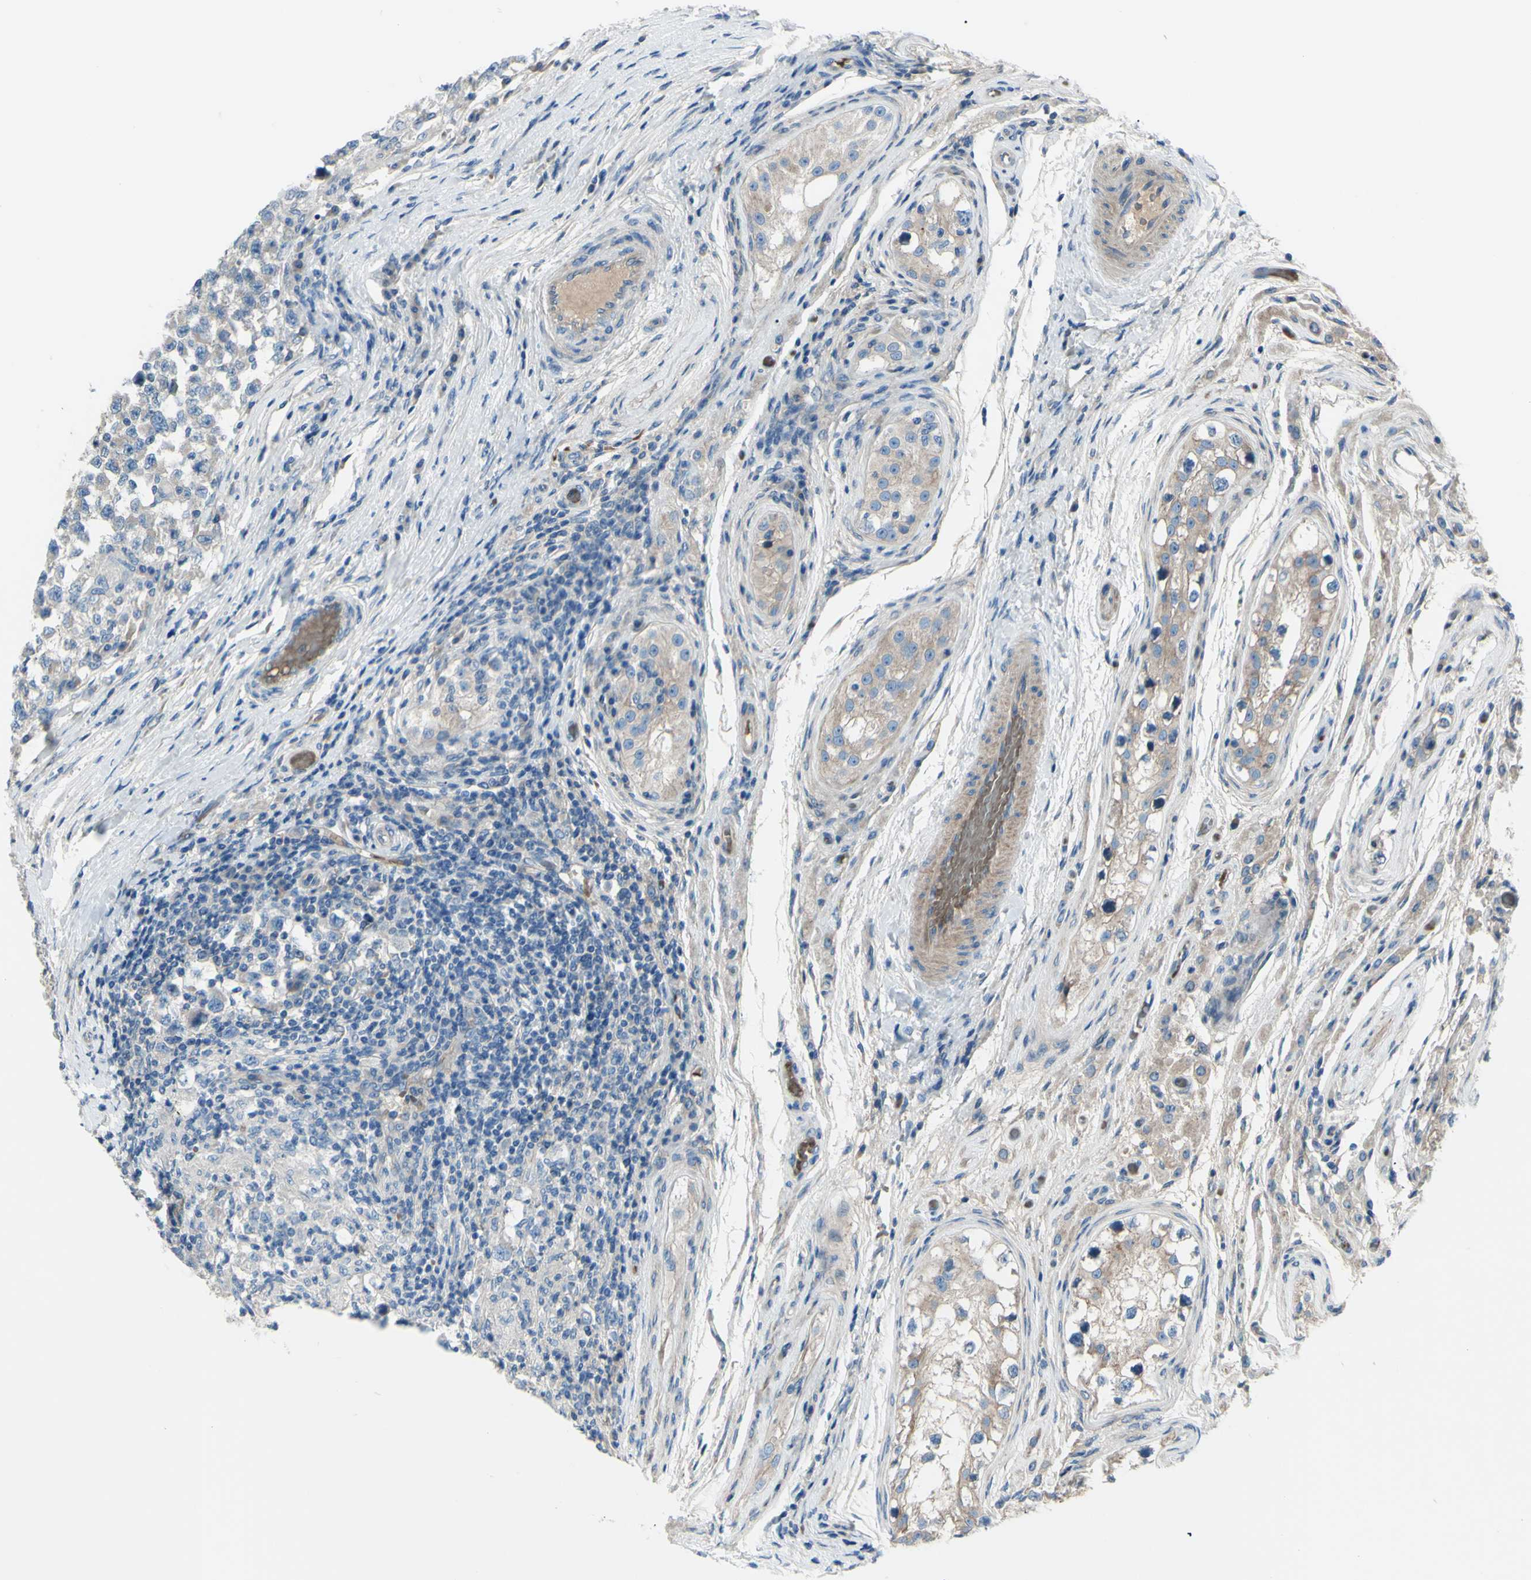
{"staining": {"intensity": "weak", "quantity": ">75%", "location": "cytoplasmic/membranous"}, "tissue": "testis cancer", "cell_type": "Tumor cells", "image_type": "cancer", "snomed": [{"axis": "morphology", "description": "Carcinoma, Embryonal, NOS"}, {"axis": "topography", "description": "Testis"}], "caption": "There is low levels of weak cytoplasmic/membranous positivity in tumor cells of testis cancer, as demonstrated by immunohistochemical staining (brown color).", "gene": "PCDHGA2", "patient": {"sex": "male", "age": 21}}